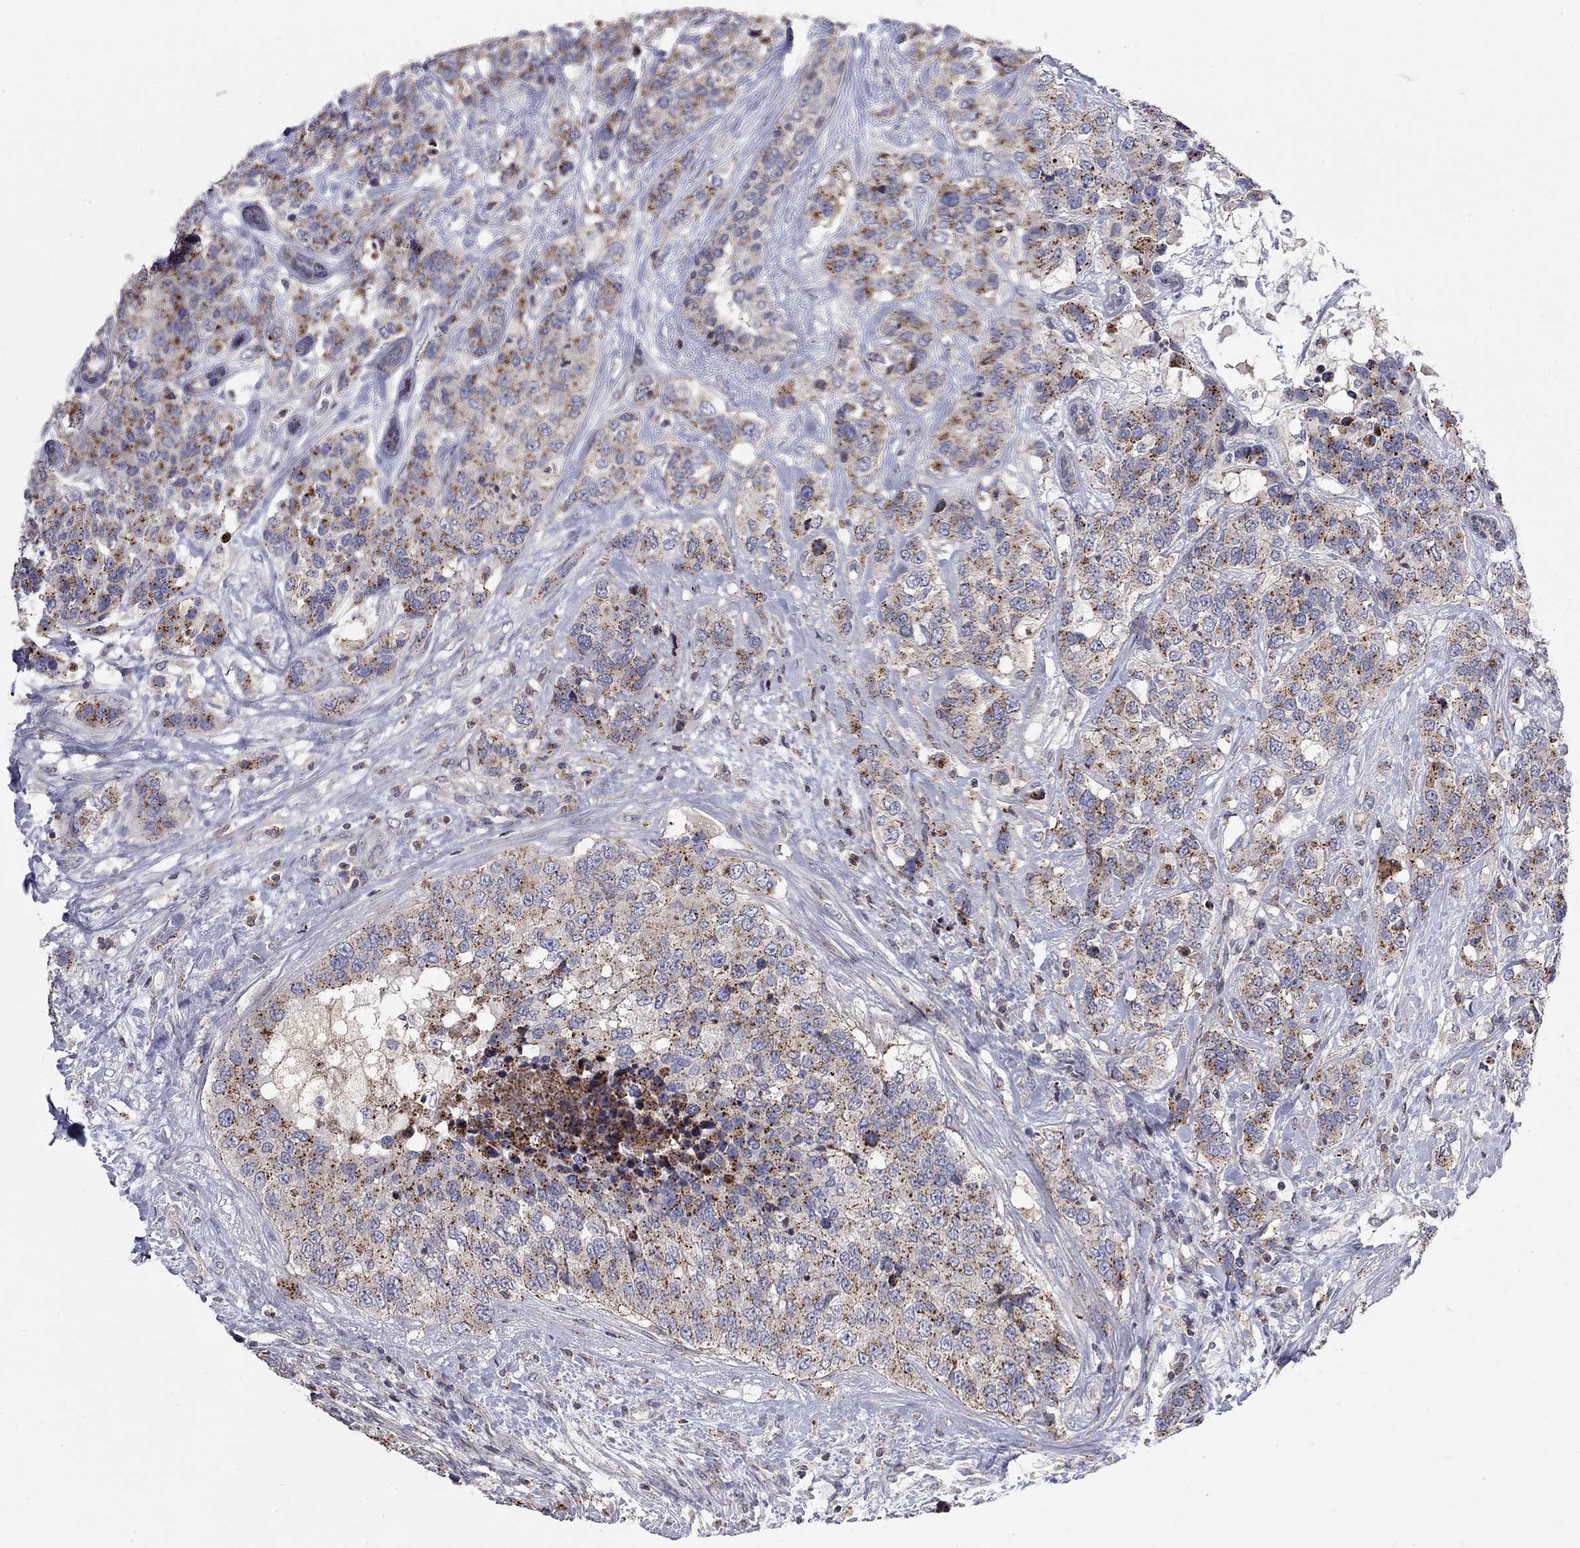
{"staining": {"intensity": "strong", "quantity": ">75%", "location": "cytoplasmic/membranous"}, "tissue": "breast cancer", "cell_type": "Tumor cells", "image_type": "cancer", "snomed": [{"axis": "morphology", "description": "Lobular carcinoma"}, {"axis": "topography", "description": "Breast"}], "caption": "Immunohistochemical staining of human breast cancer displays high levels of strong cytoplasmic/membranous protein expression in about >75% of tumor cells.", "gene": "ERN2", "patient": {"sex": "female", "age": 59}}